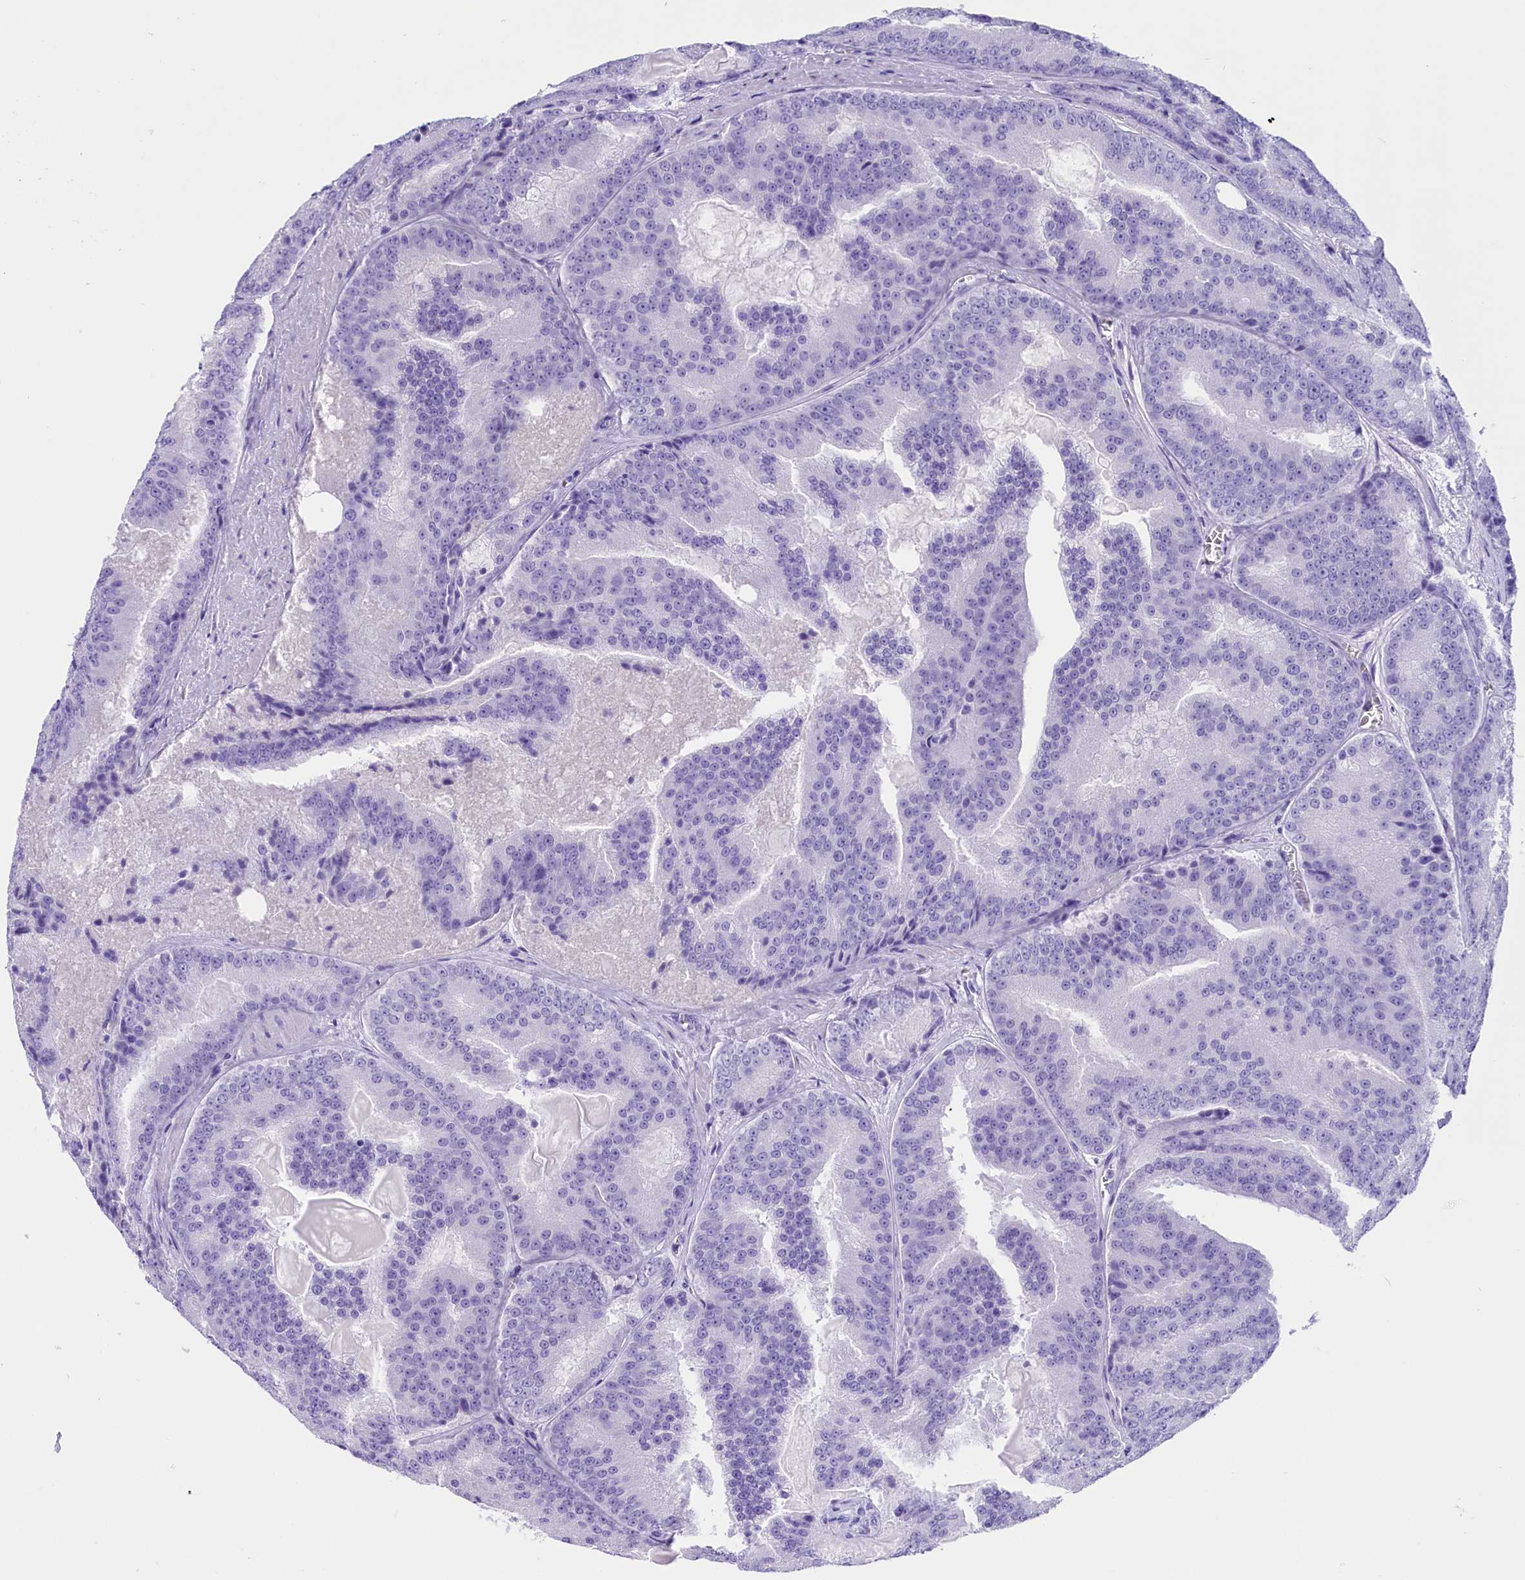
{"staining": {"intensity": "negative", "quantity": "none", "location": "none"}, "tissue": "prostate cancer", "cell_type": "Tumor cells", "image_type": "cancer", "snomed": [{"axis": "morphology", "description": "Adenocarcinoma, High grade"}, {"axis": "topography", "description": "Prostate"}], "caption": "IHC histopathology image of adenocarcinoma (high-grade) (prostate) stained for a protein (brown), which exhibits no positivity in tumor cells. (Immunohistochemistry, brightfield microscopy, high magnification).", "gene": "CLC", "patient": {"sex": "male", "age": 61}}